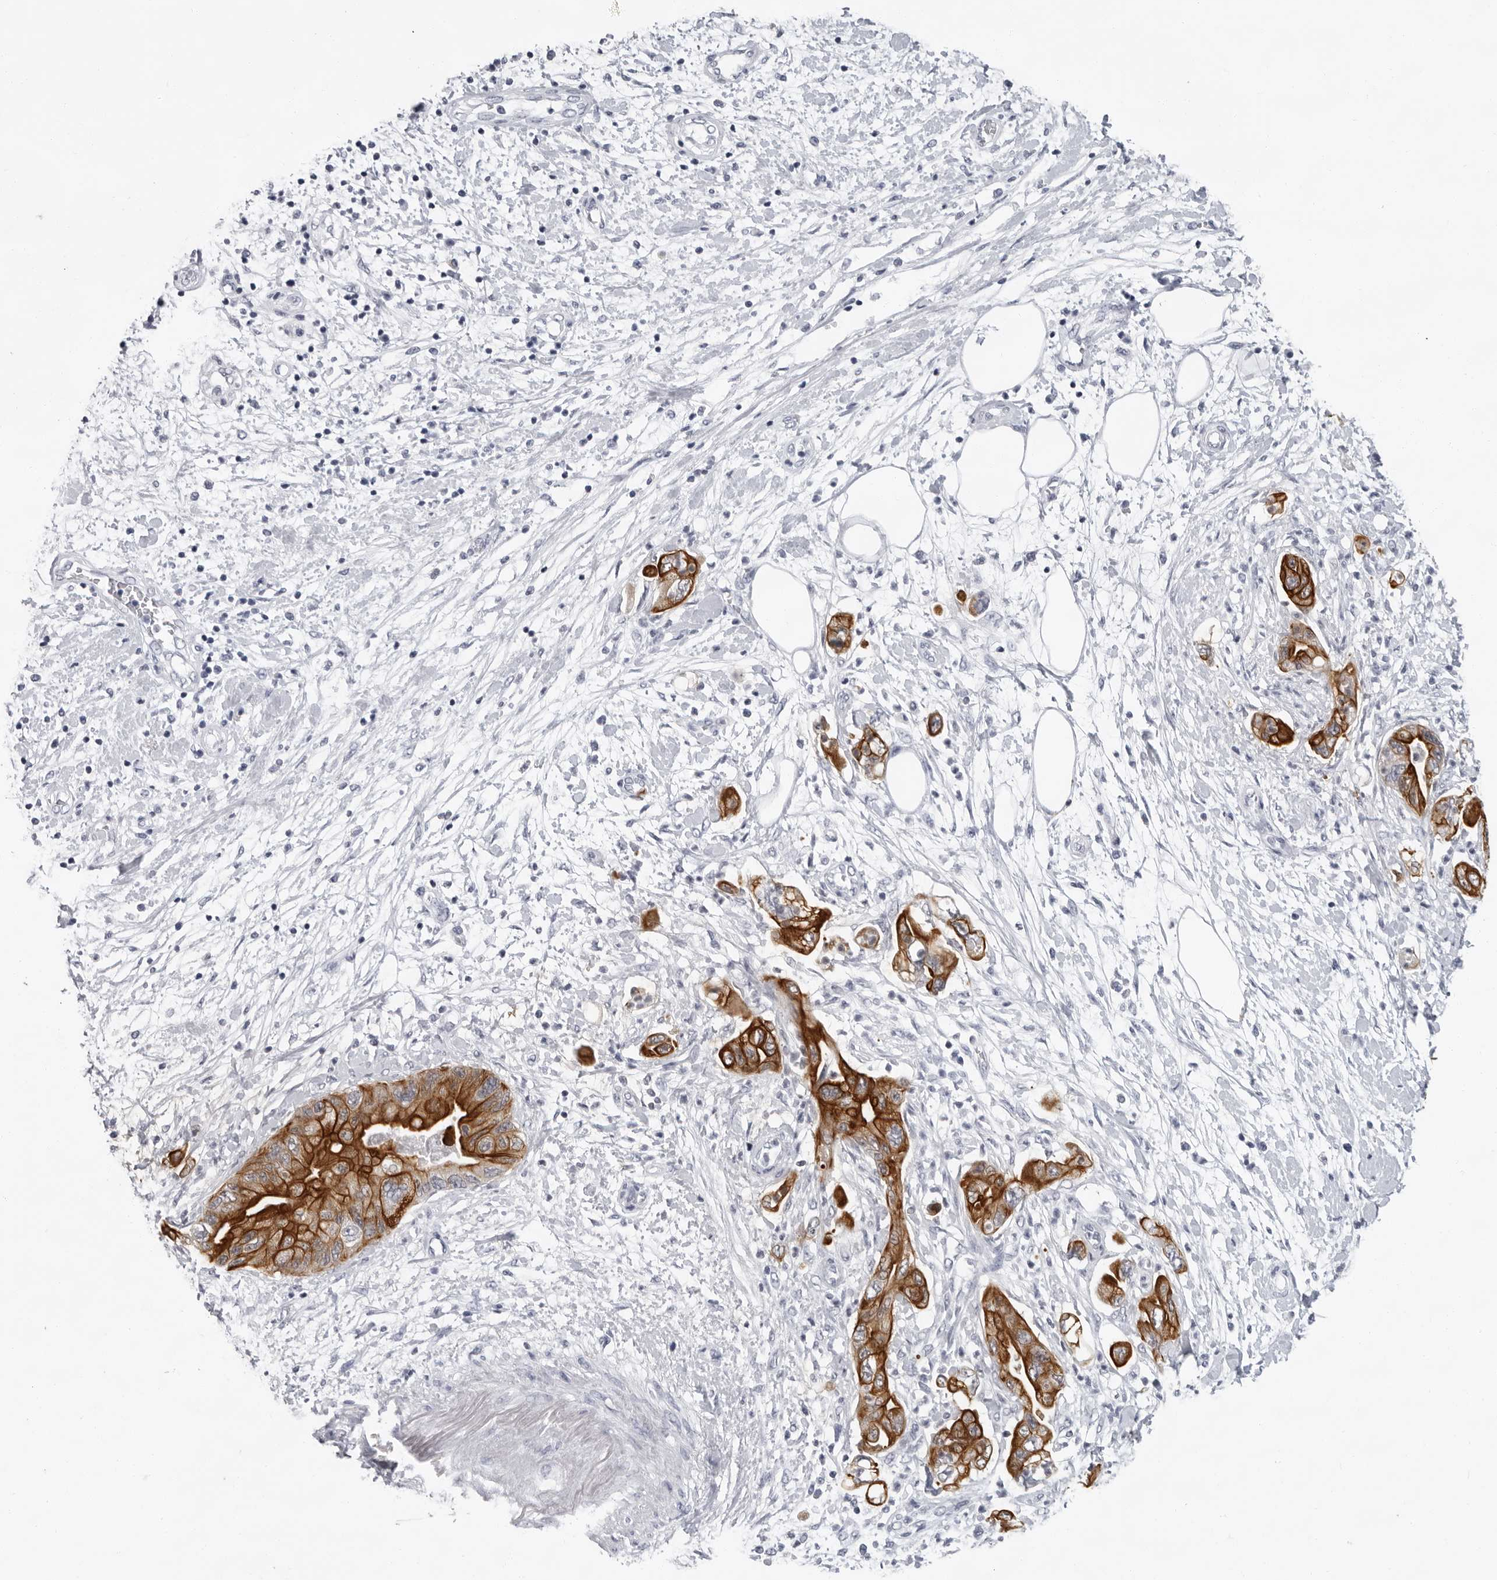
{"staining": {"intensity": "strong", "quantity": ">75%", "location": "cytoplasmic/membranous"}, "tissue": "pancreatic cancer", "cell_type": "Tumor cells", "image_type": "cancer", "snomed": [{"axis": "morphology", "description": "Adenocarcinoma, NOS"}, {"axis": "topography", "description": "Pancreas"}], "caption": "Approximately >75% of tumor cells in pancreatic cancer exhibit strong cytoplasmic/membranous protein staining as visualized by brown immunohistochemical staining.", "gene": "CCDC28B", "patient": {"sex": "female", "age": 73}}